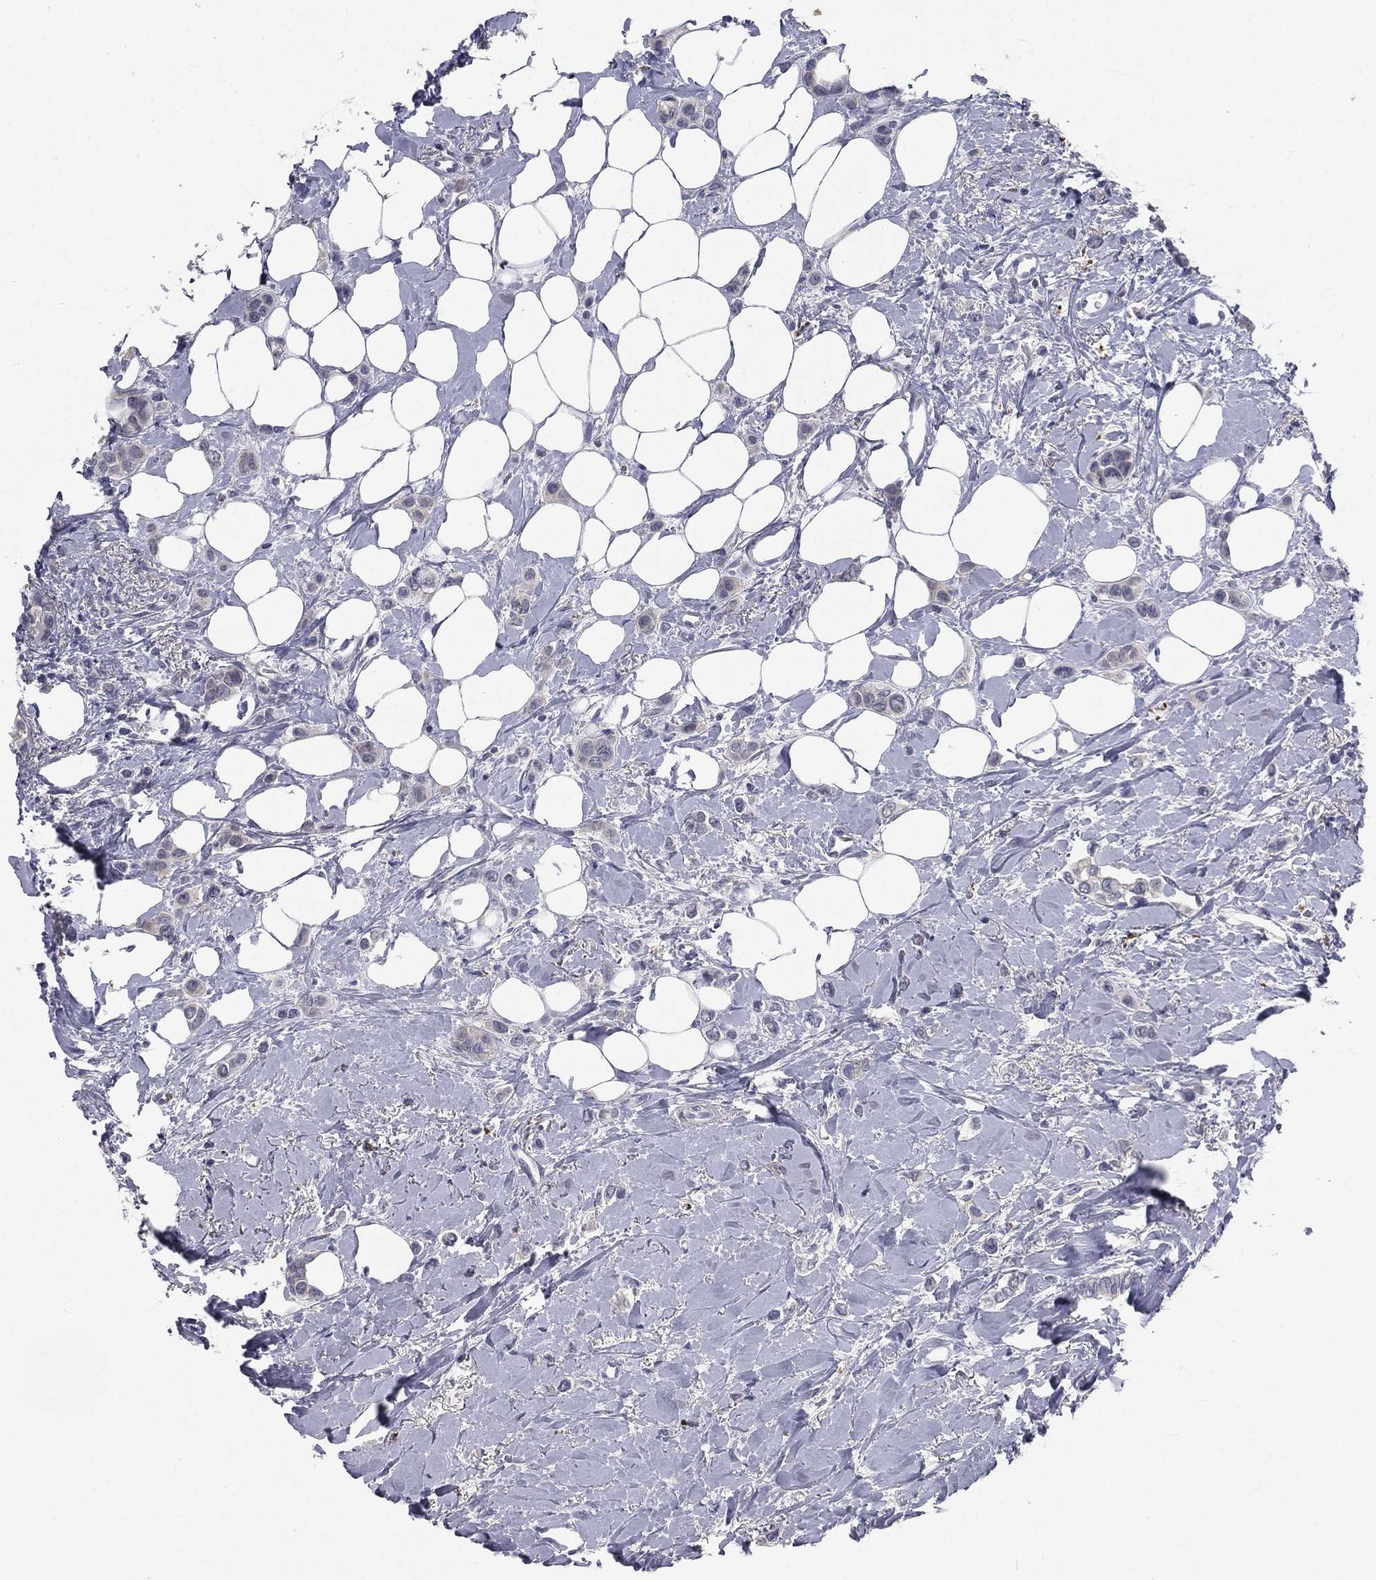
{"staining": {"intensity": "negative", "quantity": "none", "location": "none"}, "tissue": "breast cancer", "cell_type": "Tumor cells", "image_type": "cancer", "snomed": [{"axis": "morphology", "description": "Lobular carcinoma"}, {"axis": "topography", "description": "Breast"}], "caption": "Protein analysis of breast lobular carcinoma shows no significant positivity in tumor cells.", "gene": "IFT27", "patient": {"sex": "female", "age": 66}}